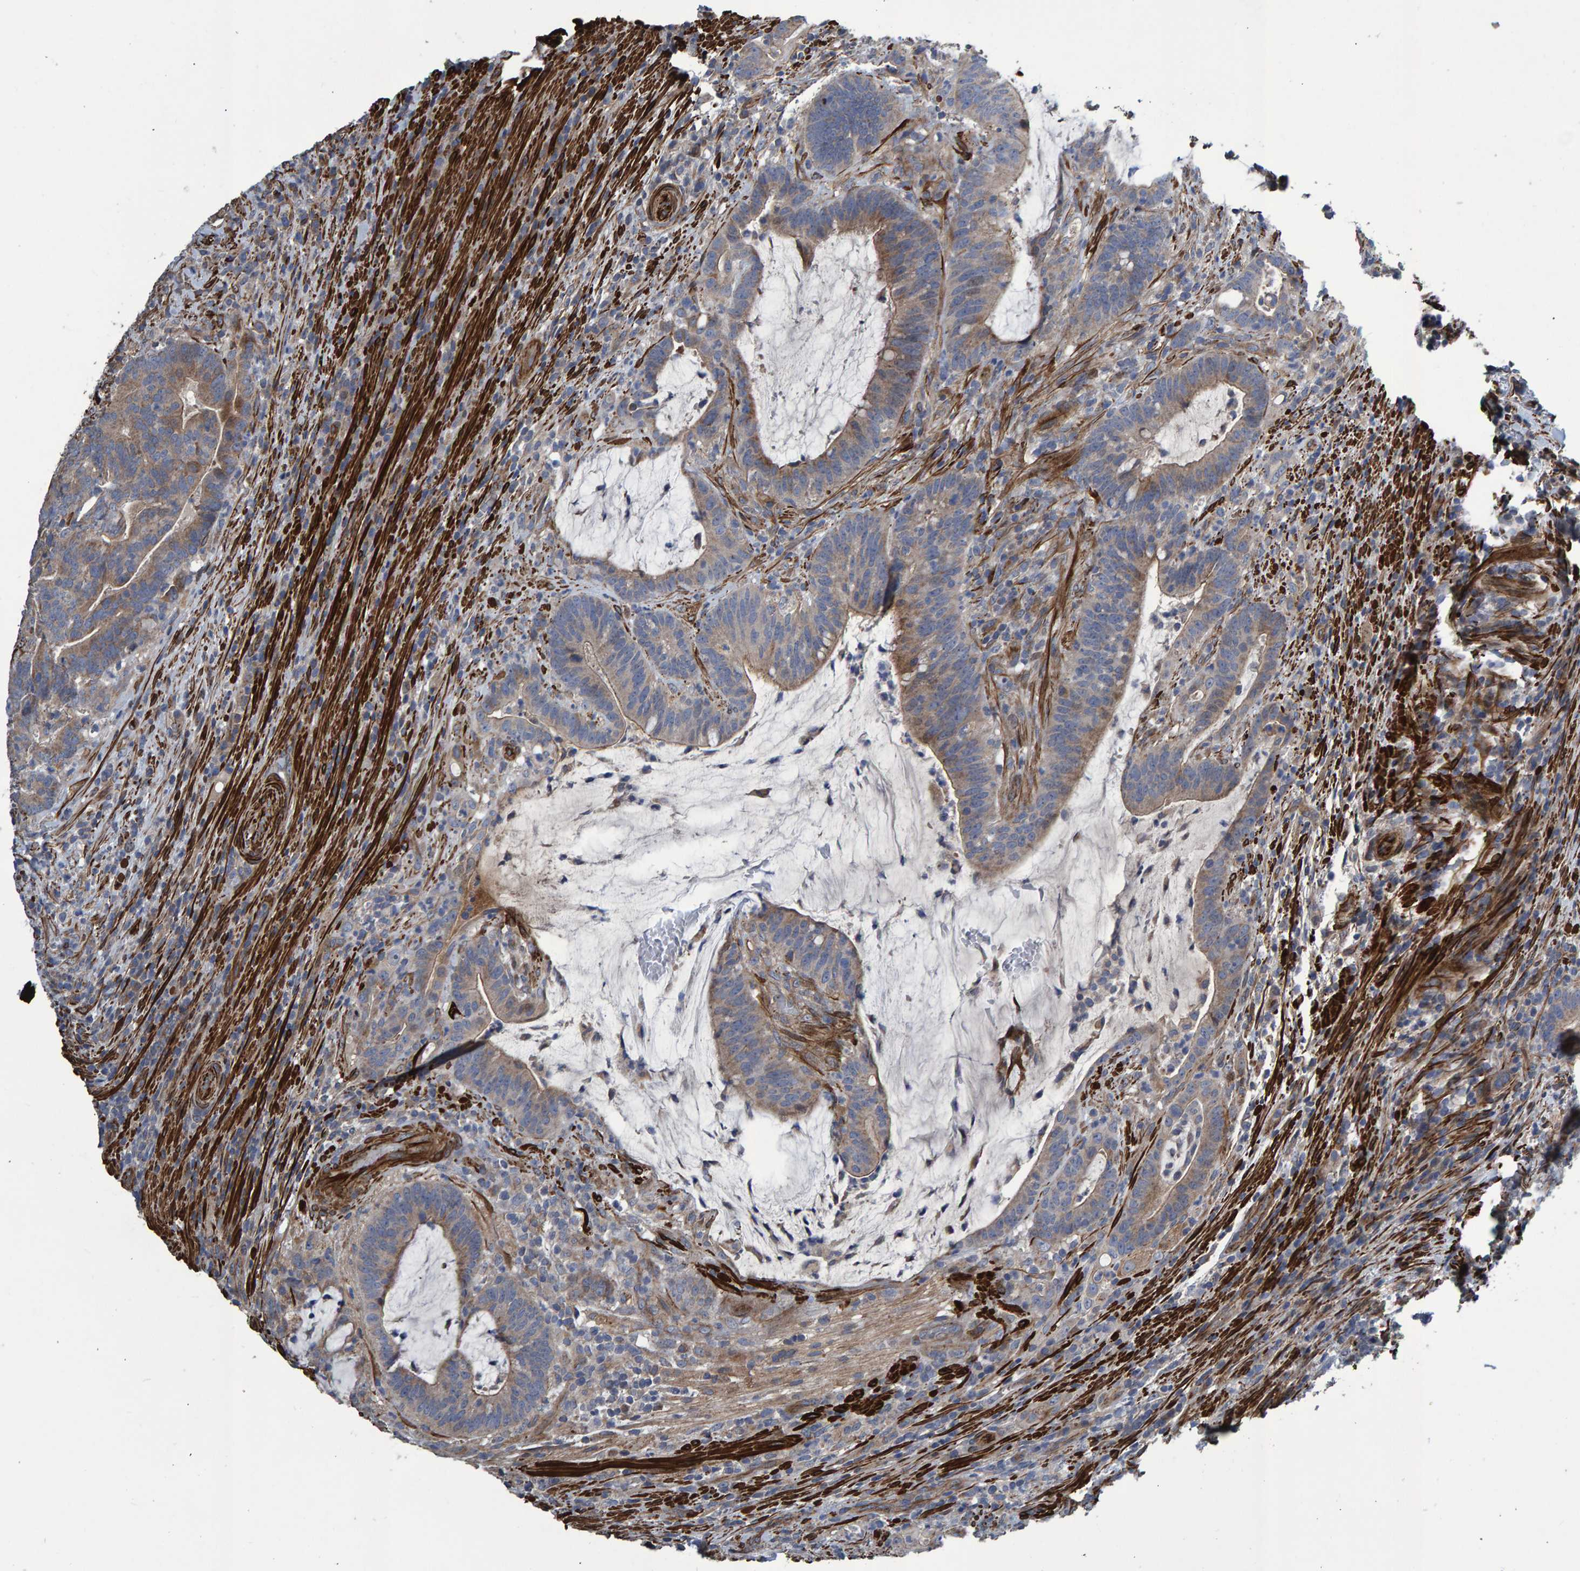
{"staining": {"intensity": "moderate", "quantity": "<25%", "location": "cytoplasmic/membranous"}, "tissue": "colorectal cancer", "cell_type": "Tumor cells", "image_type": "cancer", "snomed": [{"axis": "morphology", "description": "Adenocarcinoma, NOS"}, {"axis": "topography", "description": "Colon"}], "caption": "Tumor cells exhibit low levels of moderate cytoplasmic/membranous positivity in about <25% of cells in colorectal adenocarcinoma.", "gene": "SLIT2", "patient": {"sex": "female", "age": 66}}